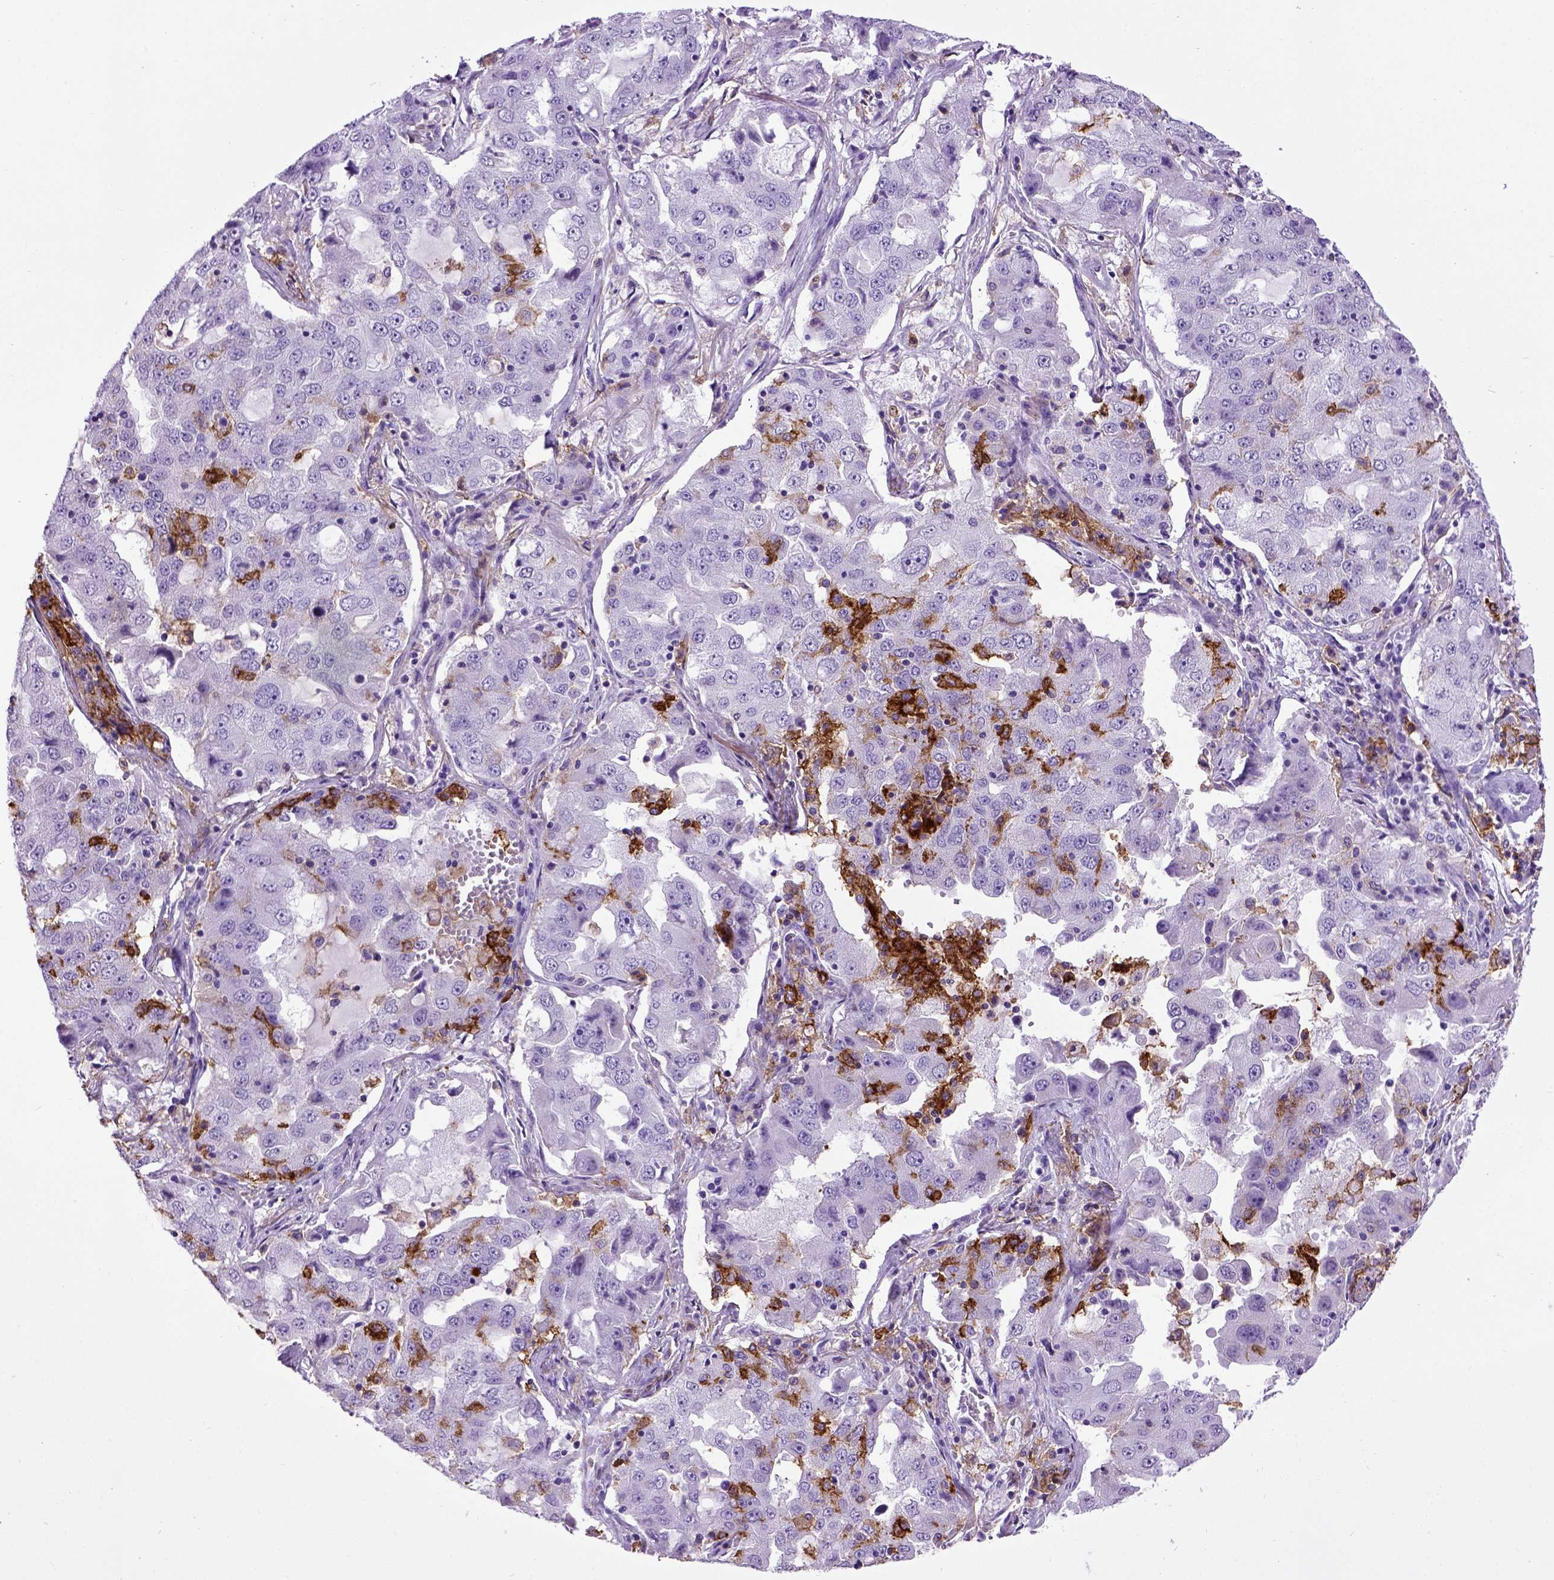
{"staining": {"intensity": "negative", "quantity": "none", "location": "none"}, "tissue": "lung cancer", "cell_type": "Tumor cells", "image_type": "cancer", "snomed": [{"axis": "morphology", "description": "Adenocarcinoma, NOS"}, {"axis": "topography", "description": "Lung"}], "caption": "High power microscopy histopathology image of an IHC histopathology image of lung adenocarcinoma, revealing no significant staining in tumor cells.", "gene": "ITGAX", "patient": {"sex": "female", "age": 61}}